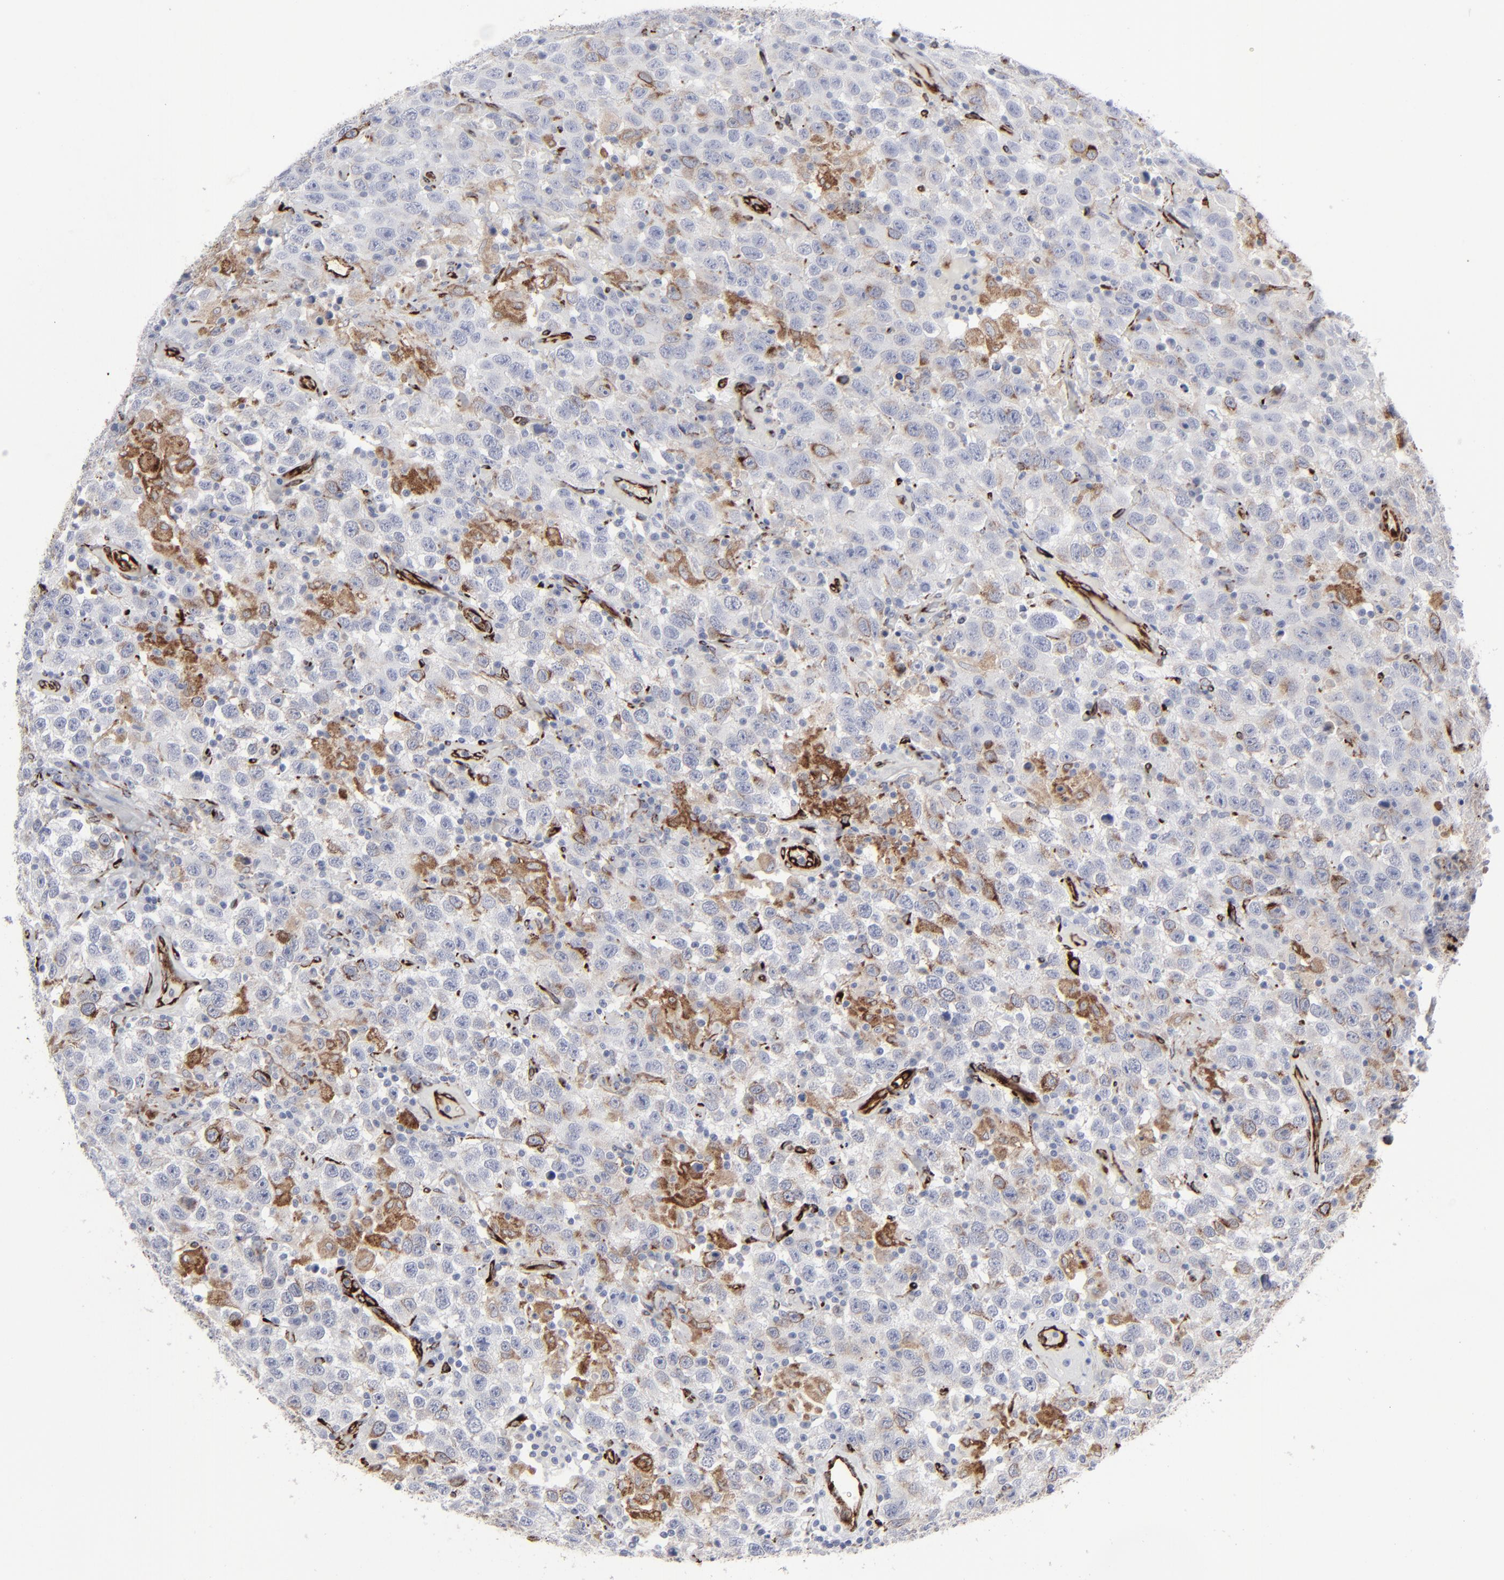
{"staining": {"intensity": "weak", "quantity": "<25%", "location": "cytoplasmic/membranous"}, "tissue": "testis cancer", "cell_type": "Tumor cells", "image_type": "cancer", "snomed": [{"axis": "morphology", "description": "Seminoma, NOS"}, {"axis": "topography", "description": "Testis"}], "caption": "Micrograph shows no significant protein positivity in tumor cells of testis seminoma.", "gene": "SPARC", "patient": {"sex": "male", "age": 41}}